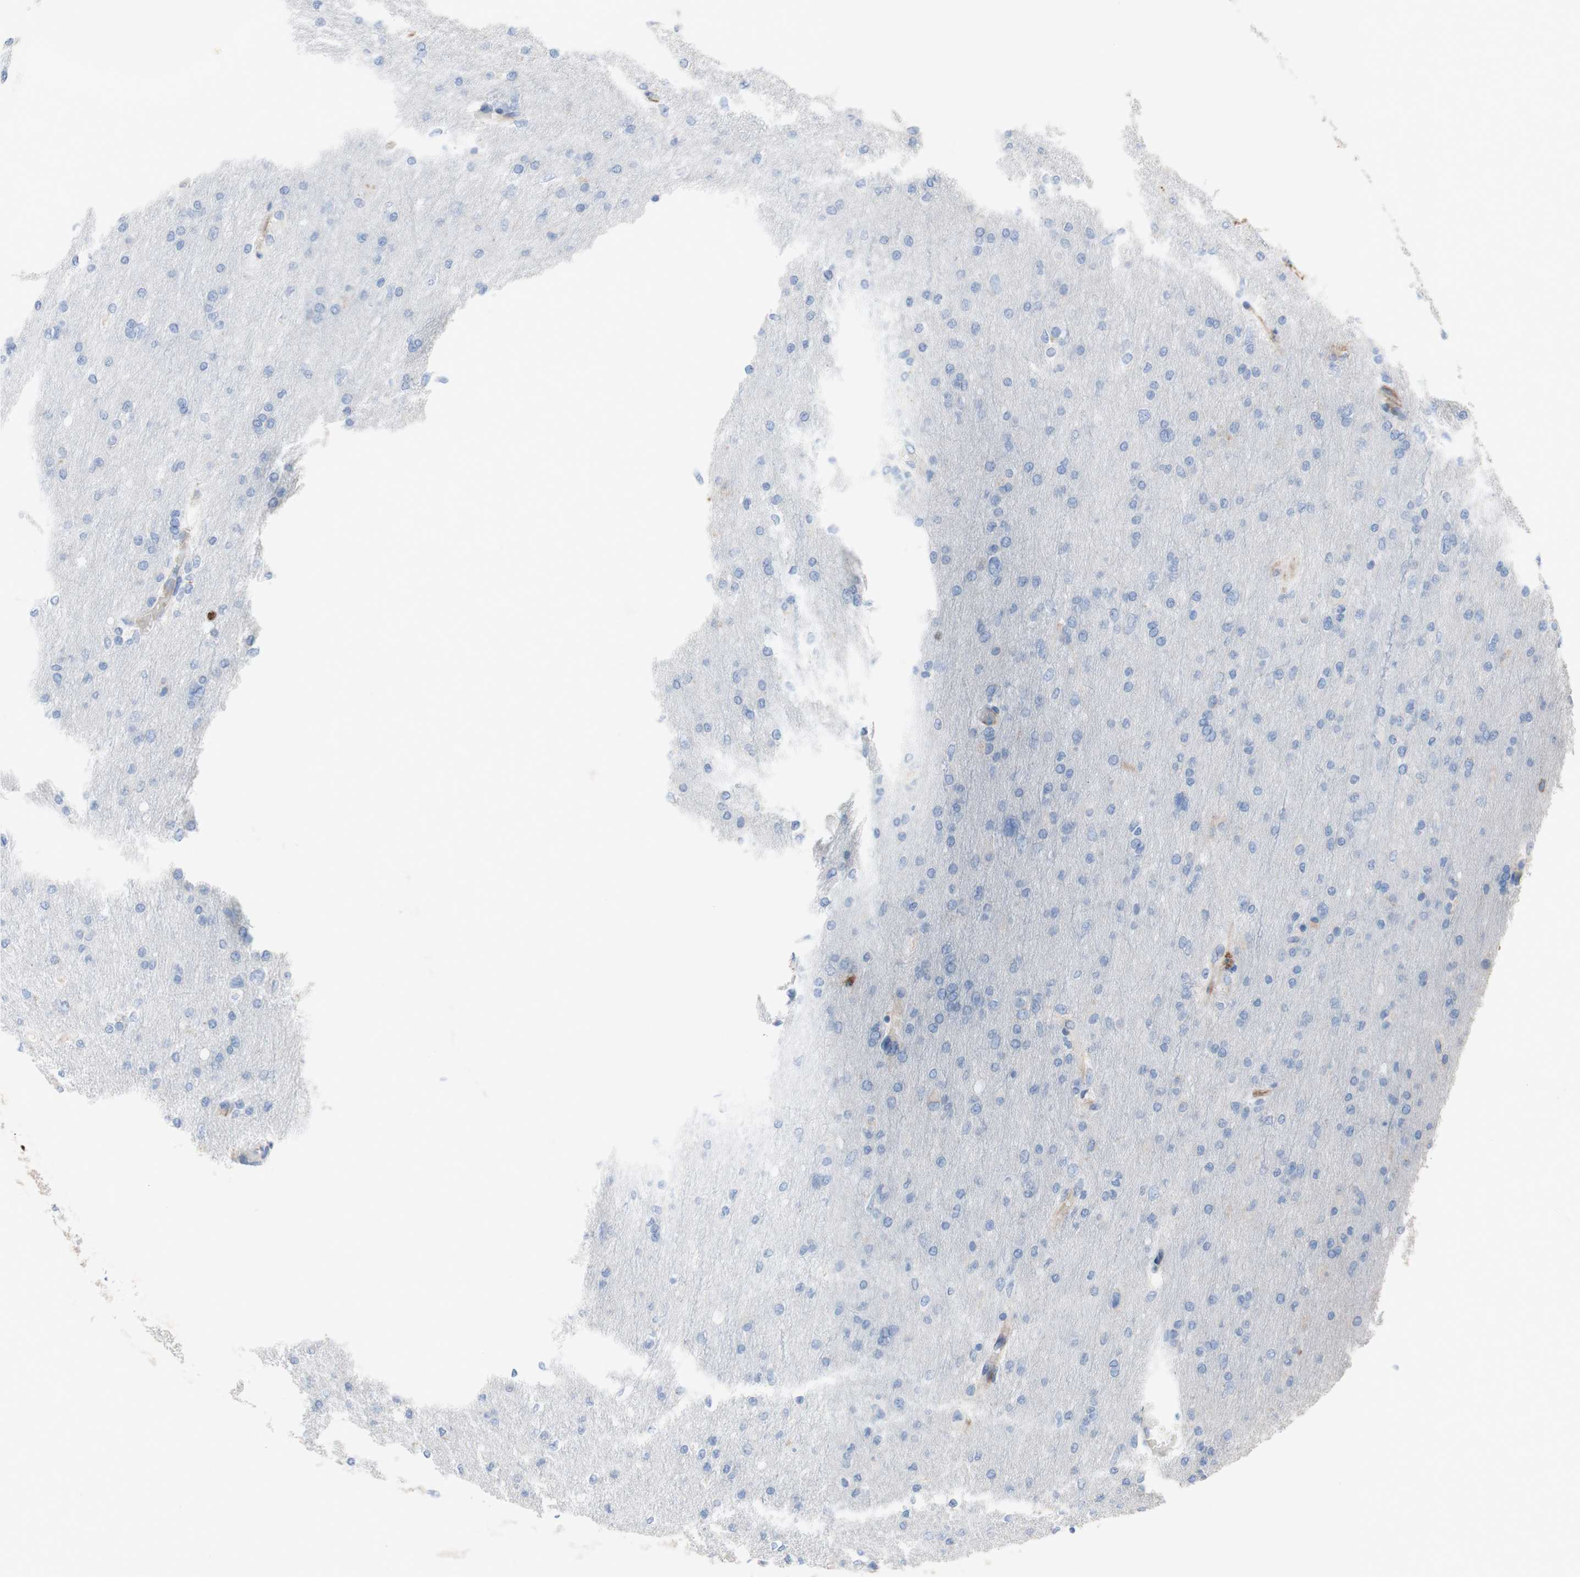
{"staining": {"intensity": "negative", "quantity": "none", "location": "none"}, "tissue": "glioma", "cell_type": "Tumor cells", "image_type": "cancer", "snomed": [{"axis": "morphology", "description": "Glioma, malignant, High grade"}, {"axis": "topography", "description": "Cerebral cortex"}], "caption": "A high-resolution histopathology image shows IHC staining of malignant glioma (high-grade), which demonstrates no significant positivity in tumor cells. Brightfield microscopy of immunohistochemistry stained with DAB (brown) and hematoxylin (blue), captured at high magnification.", "gene": "AGPAT5", "patient": {"sex": "female", "age": 36}}